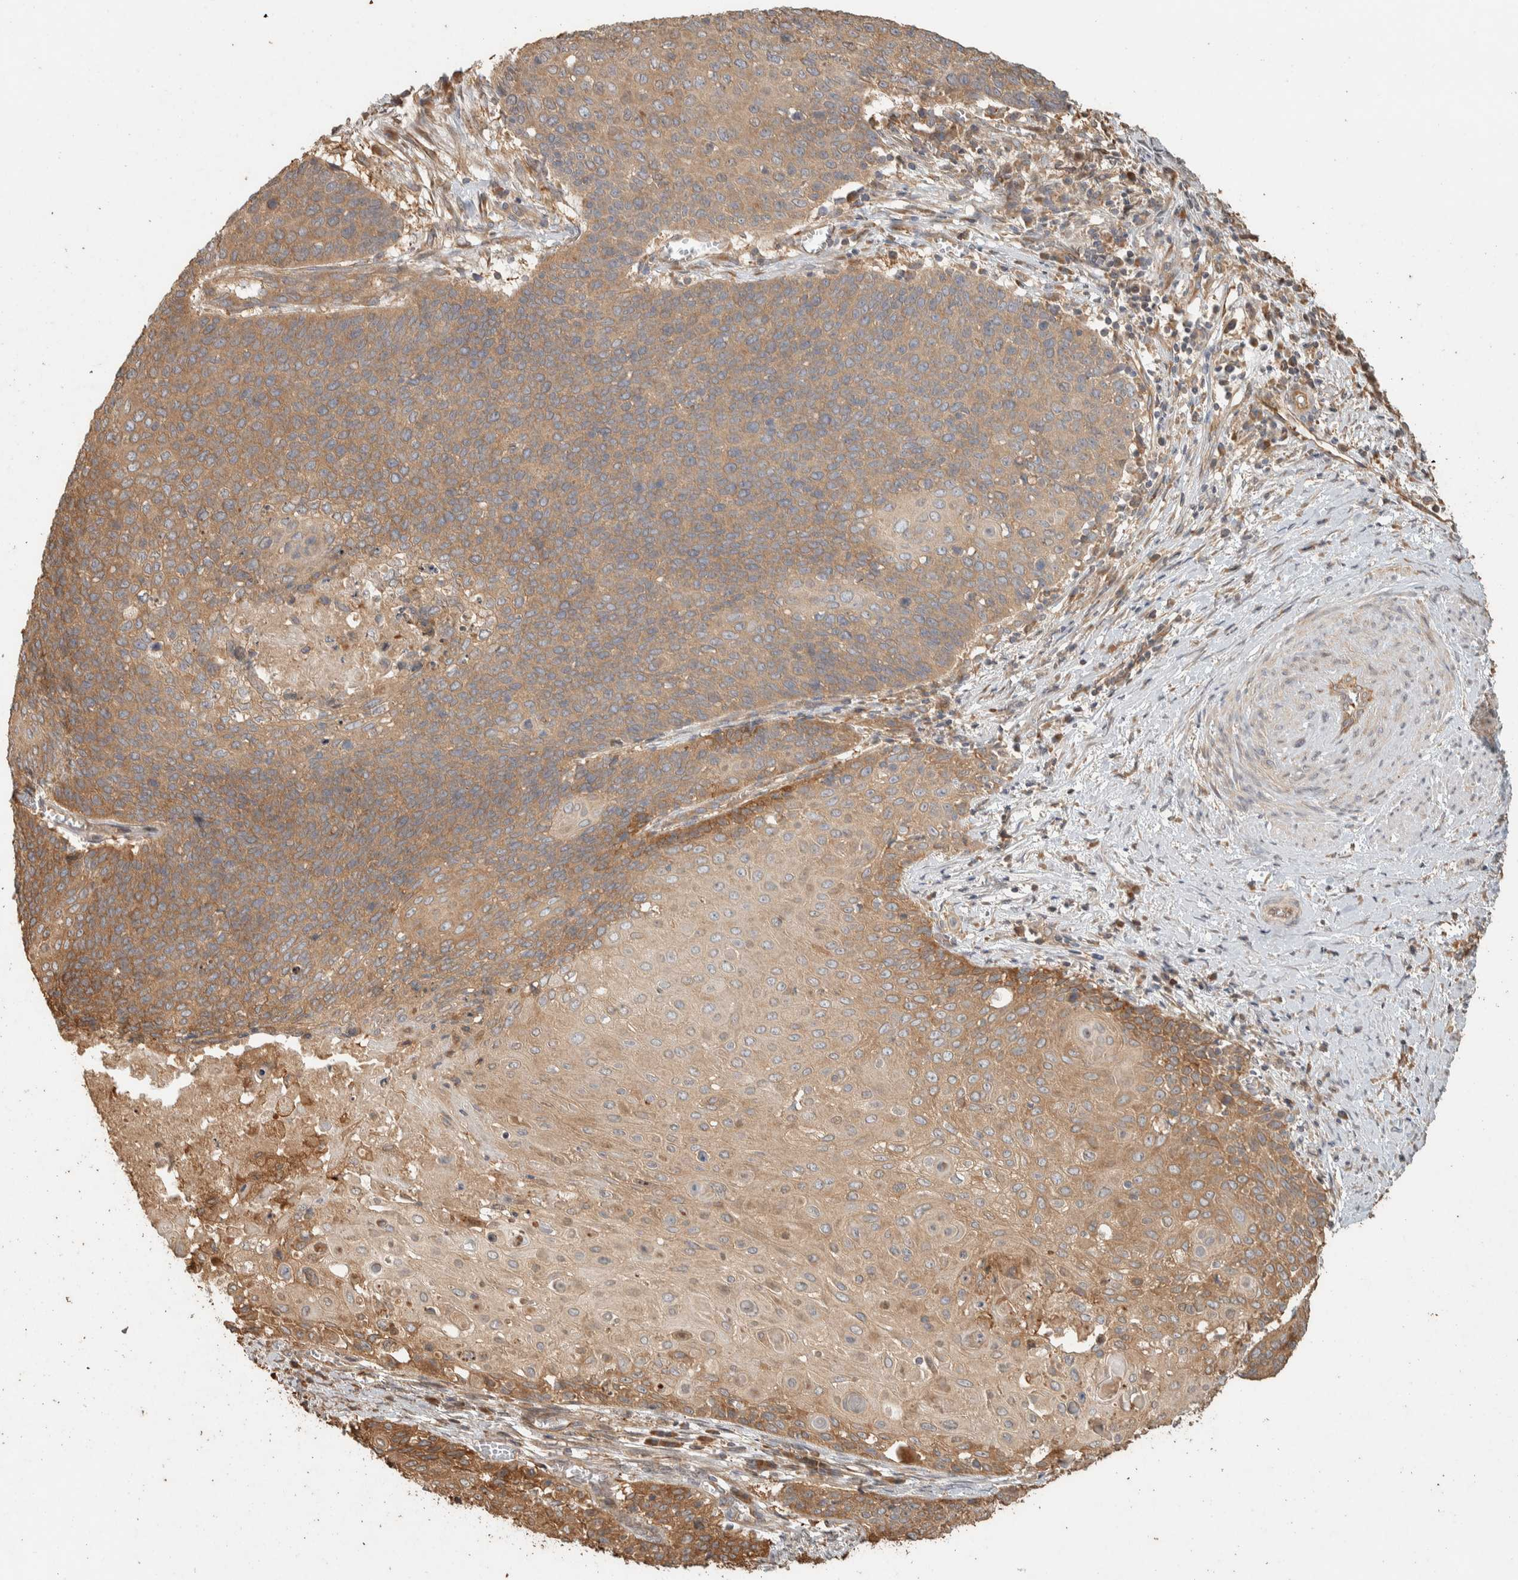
{"staining": {"intensity": "moderate", "quantity": ">75%", "location": "cytoplasmic/membranous"}, "tissue": "cervical cancer", "cell_type": "Tumor cells", "image_type": "cancer", "snomed": [{"axis": "morphology", "description": "Squamous cell carcinoma, NOS"}, {"axis": "topography", "description": "Cervix"}], "caption": "This is an image of IHC staining of cervical squamous cell carcinoma, which shows moderate expression in the cytoplasmic/membranous of tumor cells.", "gene": "EXOC7", "patient": {"sex": "female", "age": 39}}